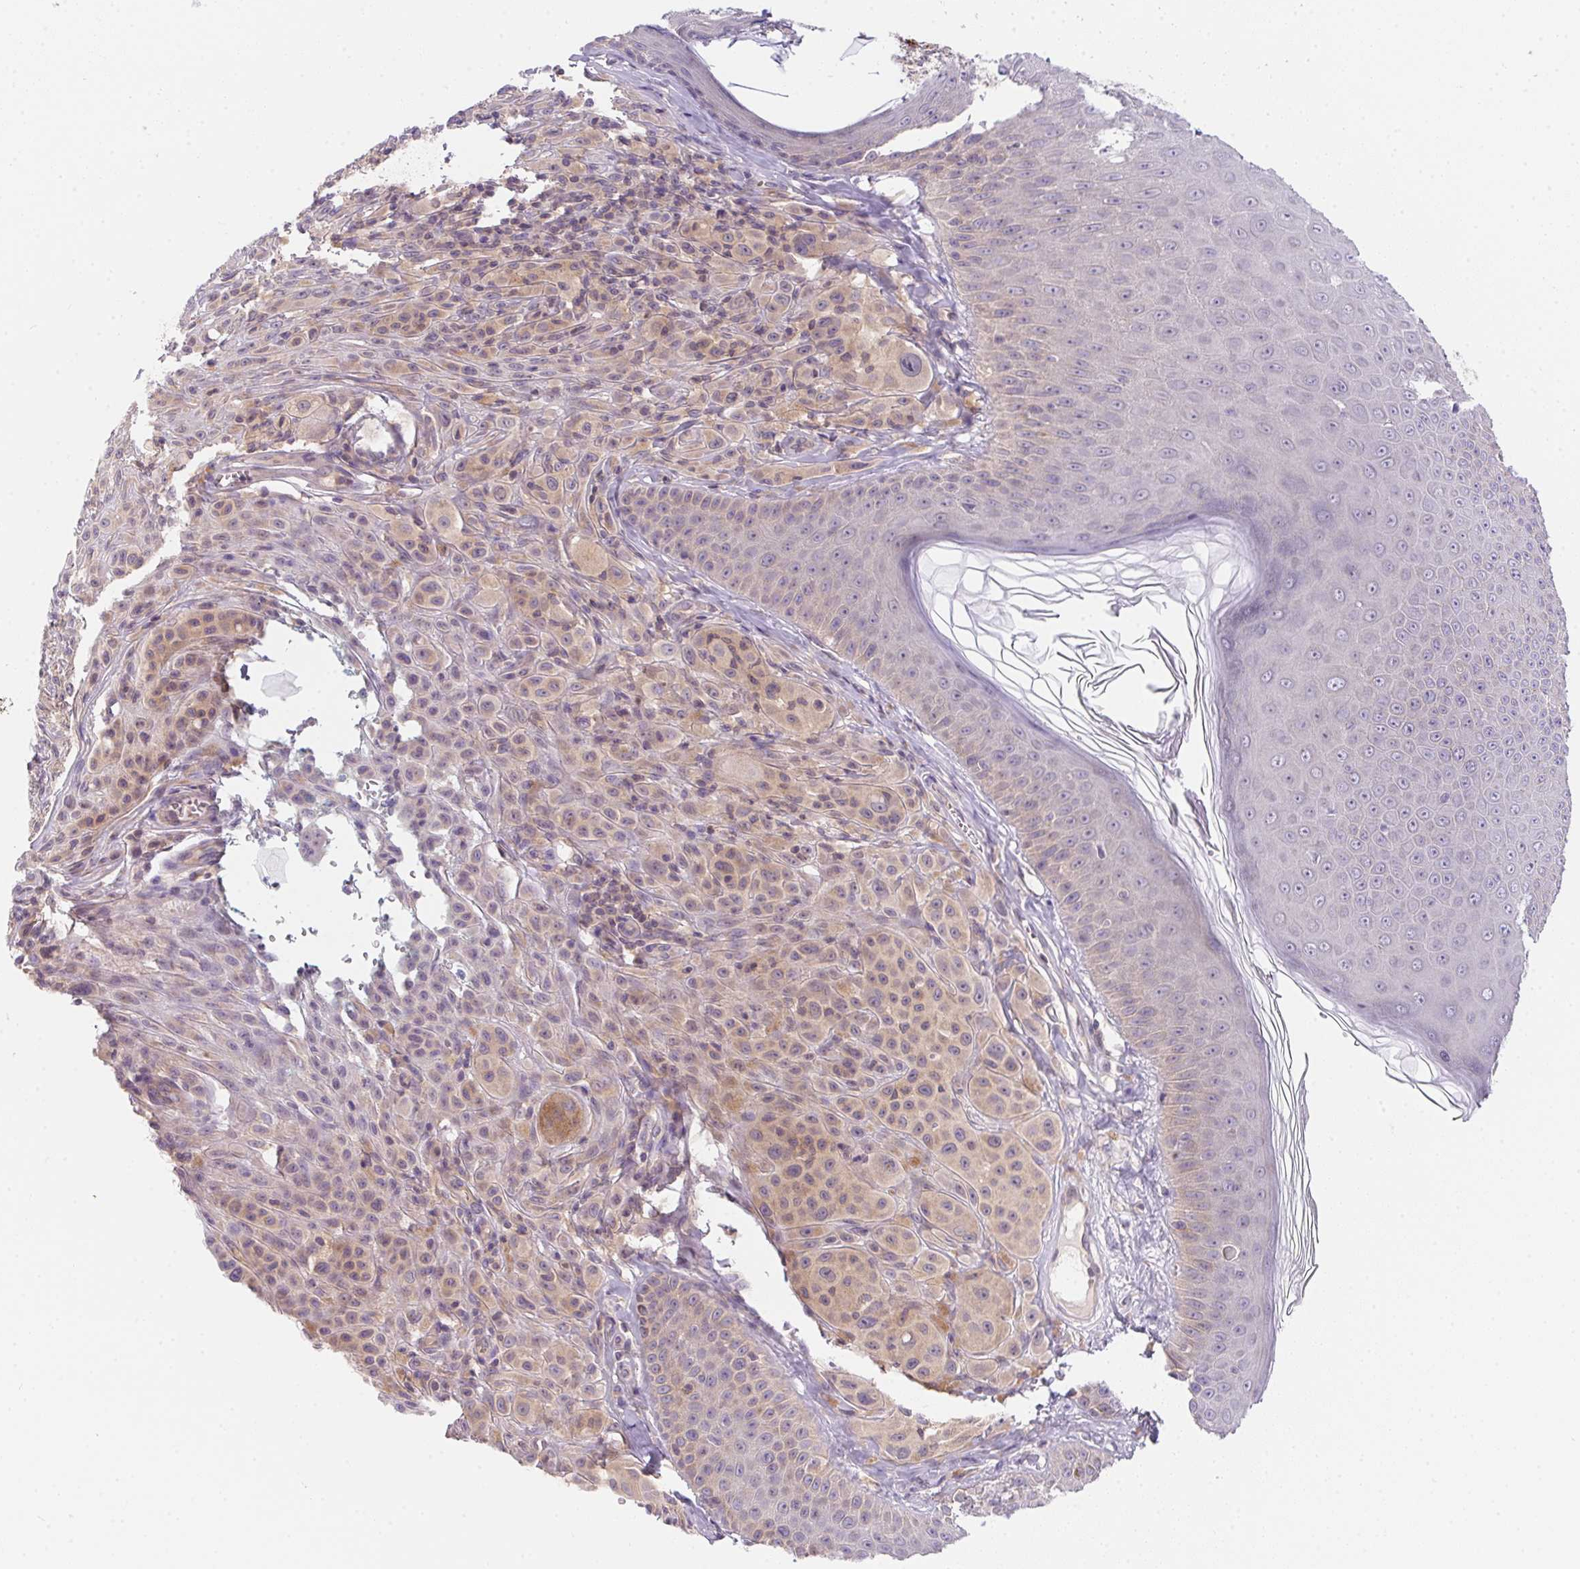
{"staining": {"intensity": "weak", "quantity": "<25%", "location": "cytoplasmic/membranous"}, "tissue": "melanoma", "cell_type": "Tumor cells", "image_type": "cancer", "snomed": [{"axis": "morphology", "description": "Malignant melanoma, NOS"}, {"axis": "topography", "description": "Skin"}], "caption": "Immunohistochemistry of human malignant melanoma demonstrates no positivity in tumor cells. (Brightfield microscopy of DAB (3,3'-diaminobenzidine) IHC at high magnification).", "gene": "PRKAA1", "patient": {"sex": "male", "age": 67}}